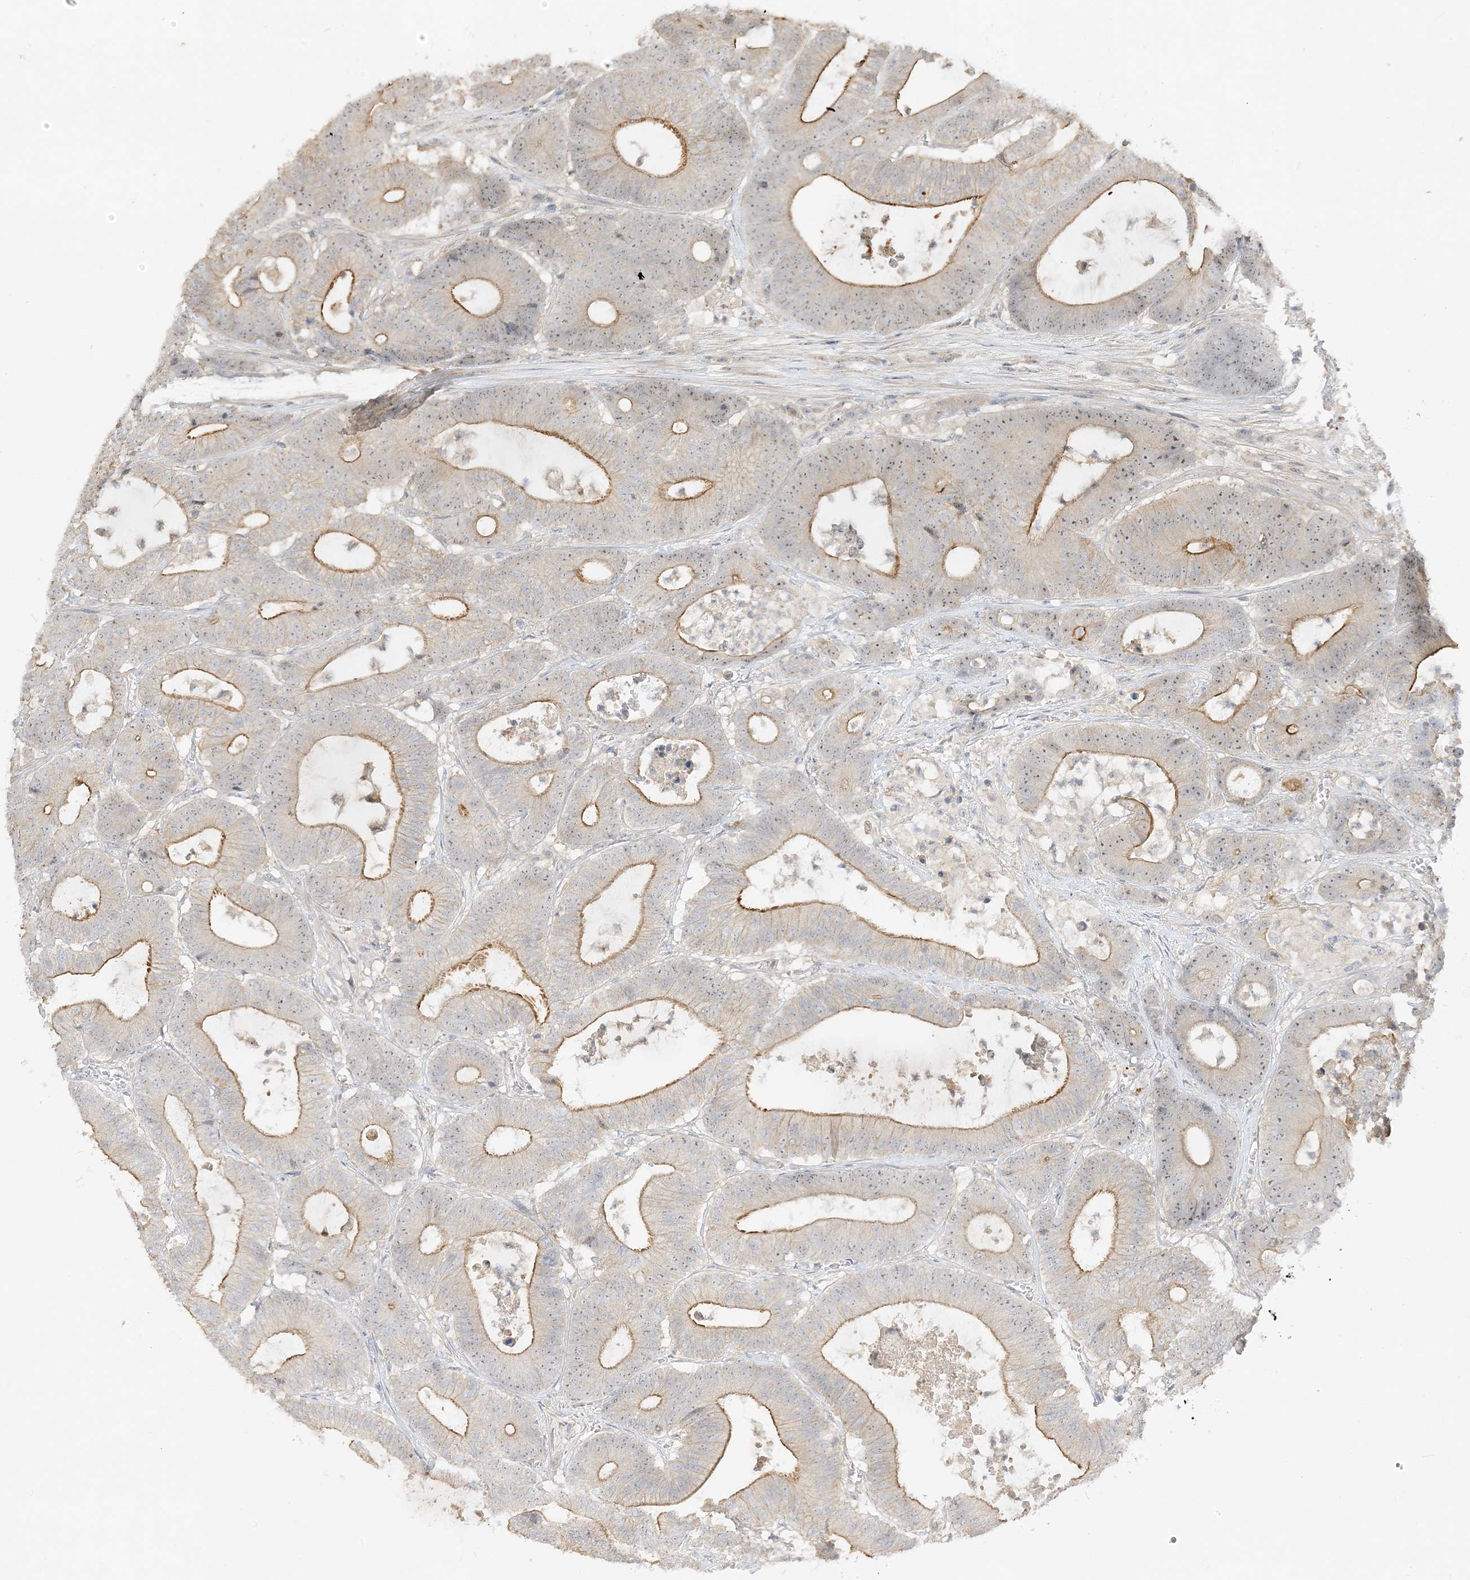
{"staining": {"intensity": "moderate", "quantity": "25%-75%", "location": "cytoplasmic/membranous,nuclear"}, "tissue": "colorectal cancer", "cell_type": "Tumor cells", "image_type": "cancer", "snomed": [{"axis": "morphology", "description": "Adenocarcinoma, NOS"}, {"axis": "topography", "description": "Colon"}], "caption": "Colorectal adenocarcinoma stained with a brown dye shows moderate cytoplasmic/membranous and nuclear positive expression in approximately 25%-75% of tumor cells.", "gene": "ETAA1", "patient": {"sex": "female", "age": 84}}